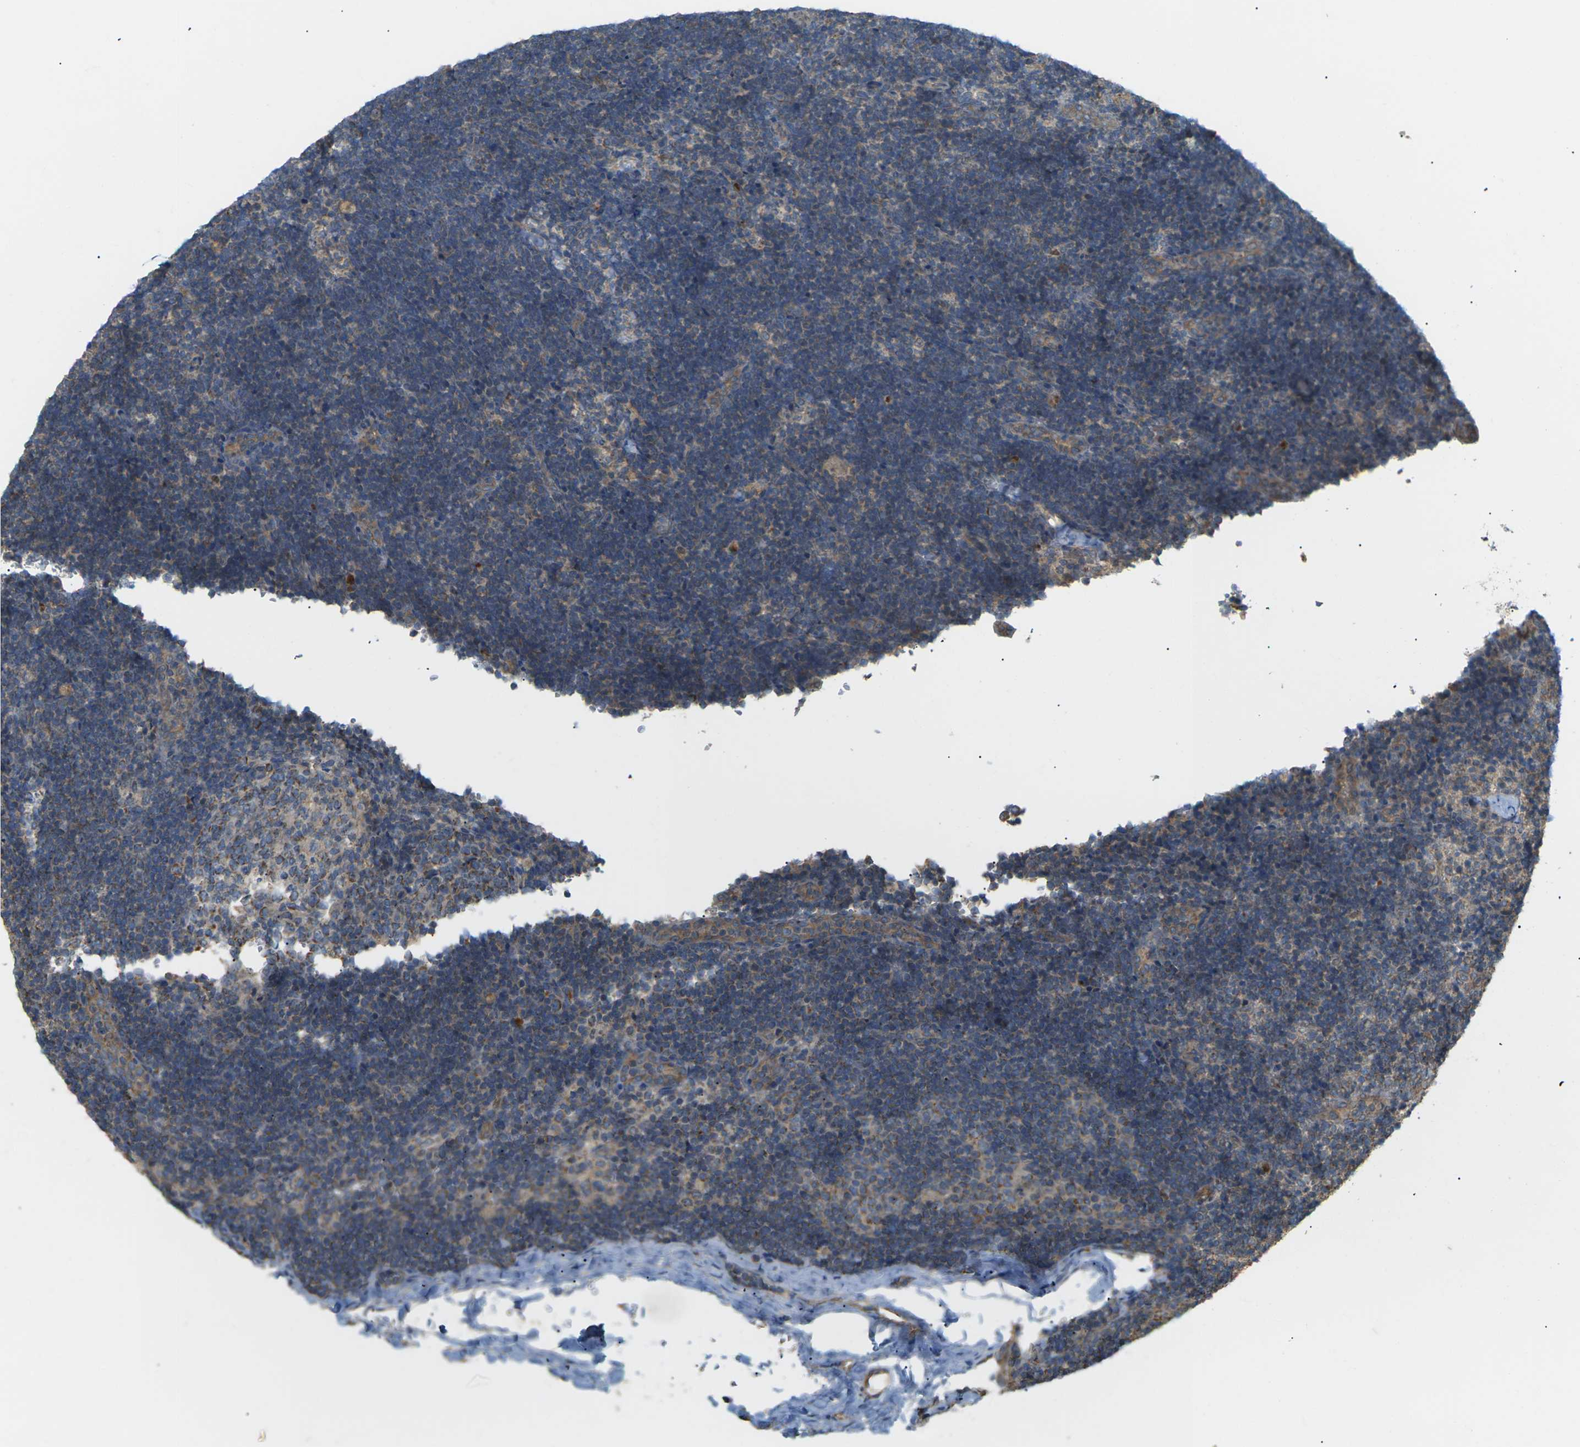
{"staining": {"intensity": "moderate", "quantity": "25%-75%", "location": "cytoplasmic/membranous"}, "tissue": "lymph node", "cell_type": "Germinal center cells", "image_type": "normal", "snomed": [{"axis": "morphology", "description": "Normal tissue, NOS"}, {"axis": "topography", "description": "Lymph node"}], "caption": "Lymph node was stained to show a protein in brown. There is medium levels of moderate cytoplasmic/membranous staining in about 25%-75% of germinal center cells. (Brightfield microscopy of DAB IHC at high magnification).", "gene": "KSR1", "patient": {"sex": "female", "age": 14}}